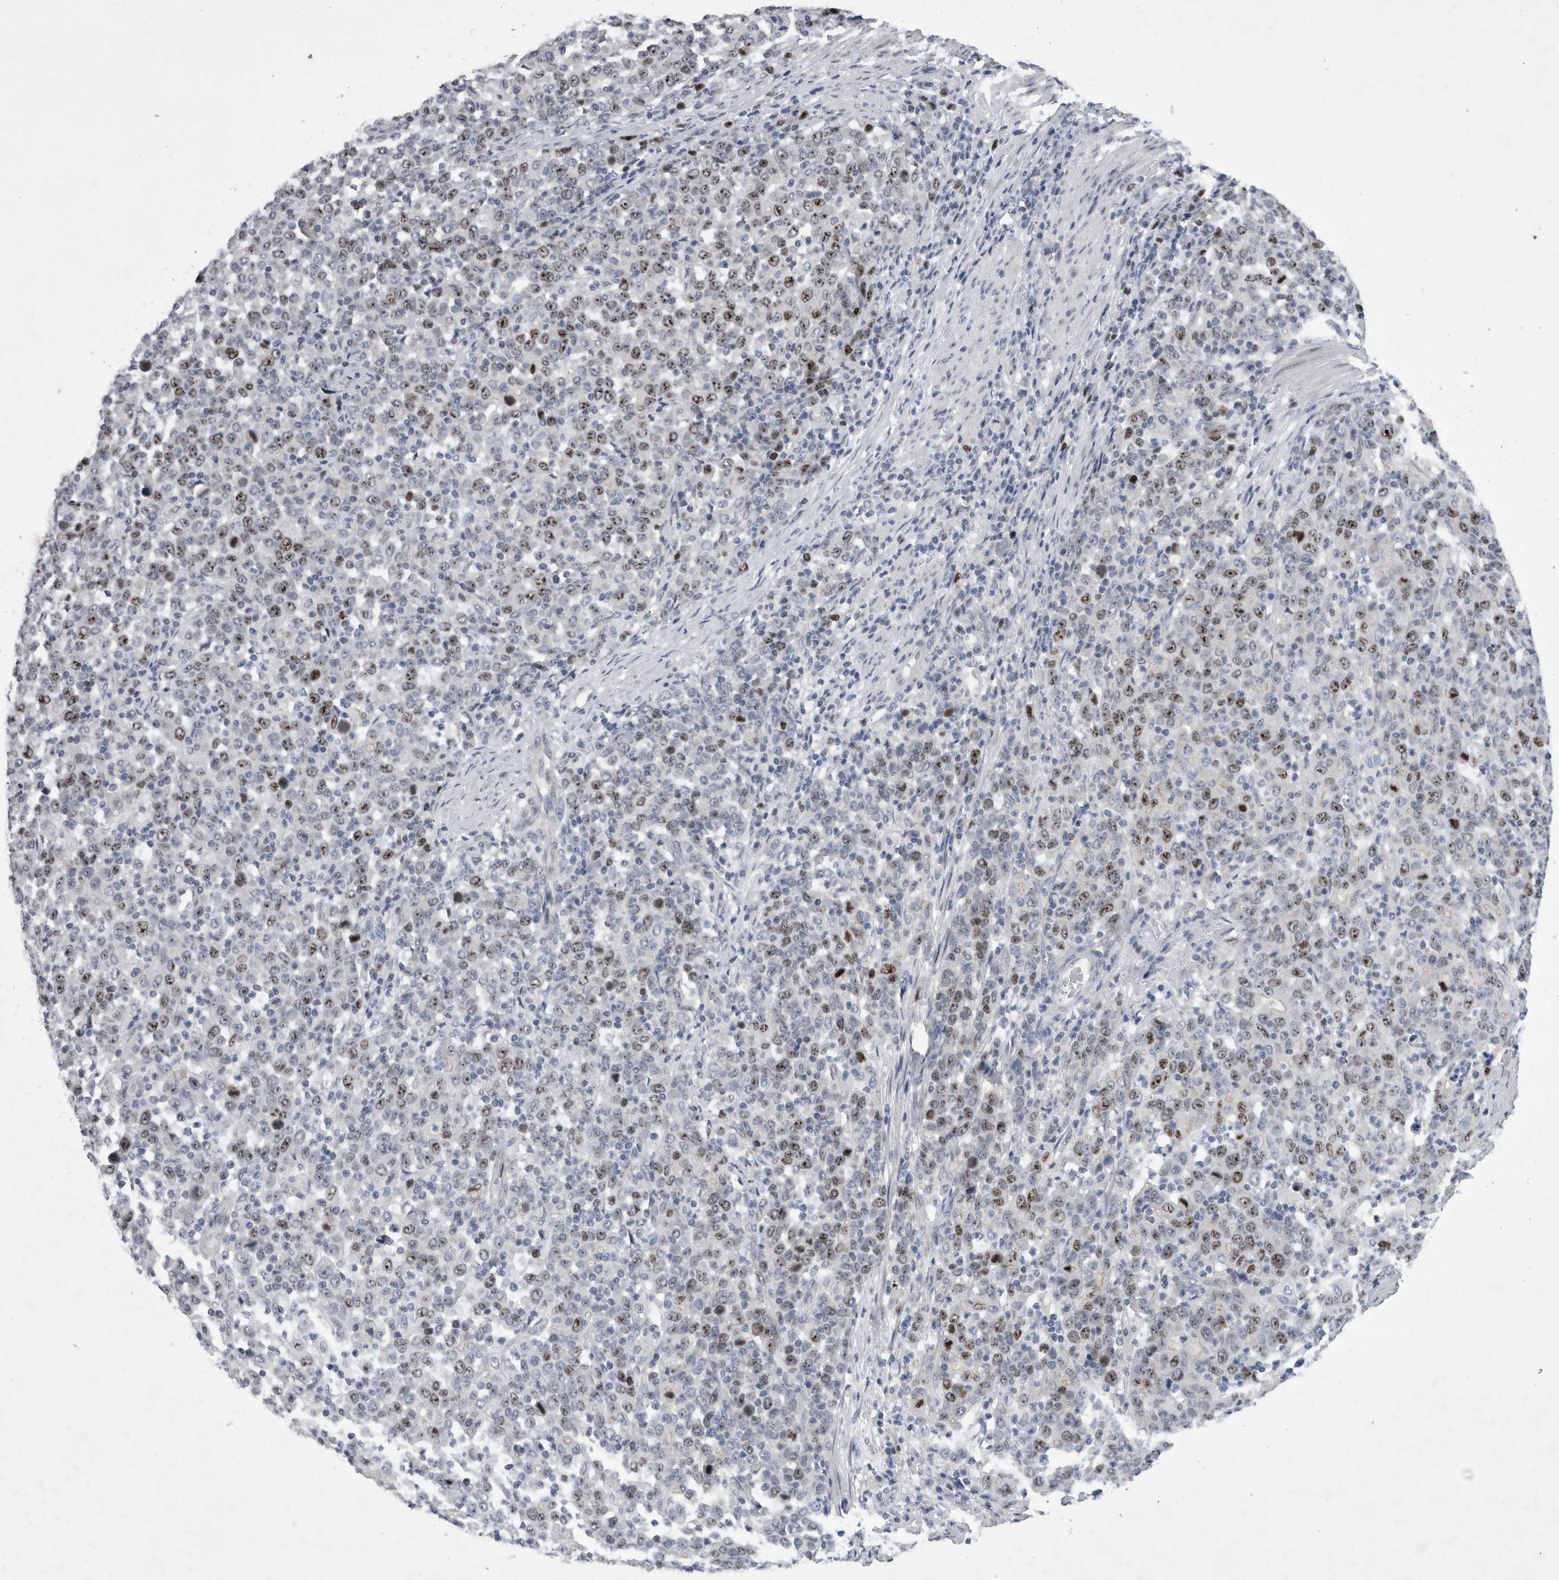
{"staining": {"intensity": "moderate", "quantity": ">75%", "location": "nuclear"}, "tissue": "stomach cancer", "cell_type": "Tumor cells", "image_type": "cancer", "snomed": [{"axis": "morphology", "description": "Adenocarcinoma, NOS"}, {"axis": "topography", "description": "Stomach, upper"}], "caption": "Adenocarcinoma (stomach) stained with immunohistochemistry (IHC) demonstrates moderate nuclear expression in about >75% of tumor cells. (DAB IHC, brown staining for protein, blue staining for nuclei).", "gene": "KIF18B", "patient": {"sex": "male", "age": 69}}